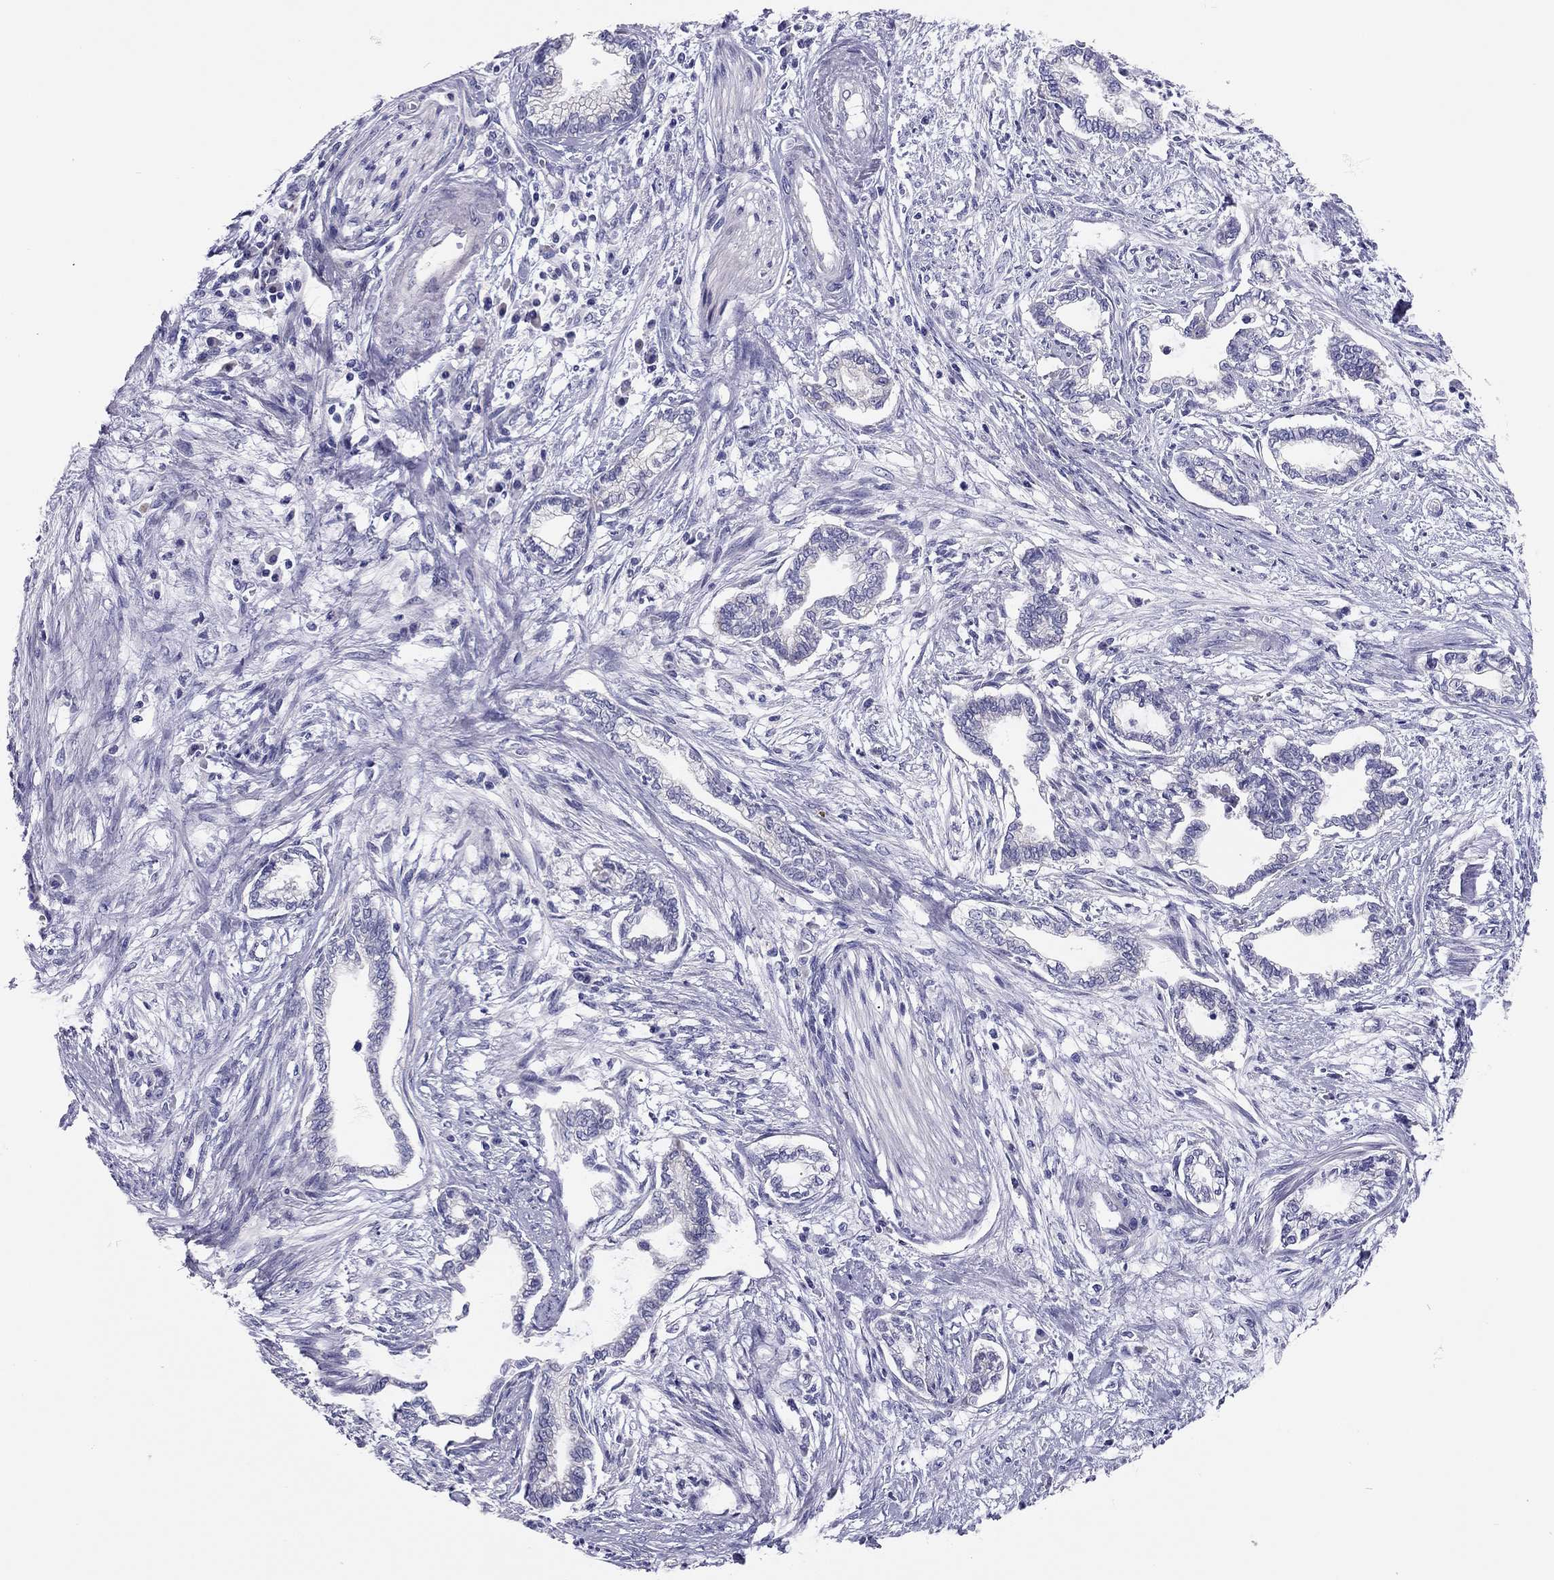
{"staining": {"intensity": "negative", "quantity": "none", "location": "none"}, "tissue": "cervical cancer", "cell_type": "Tumor cells", "image_type": "cancer", "snomed": [{"axis": "morphology", "description": "Adenocarcinoma, NOS"}, {"axis": "topography", "description": "Cervix"}], "caption": "Immunohistochemistry micrograph of cervical cancer stained for a protein (brown), which reveals no expression in tumor cells.", "gene": "SCARB1", "patient": {"sex": "female", "age": 62}}